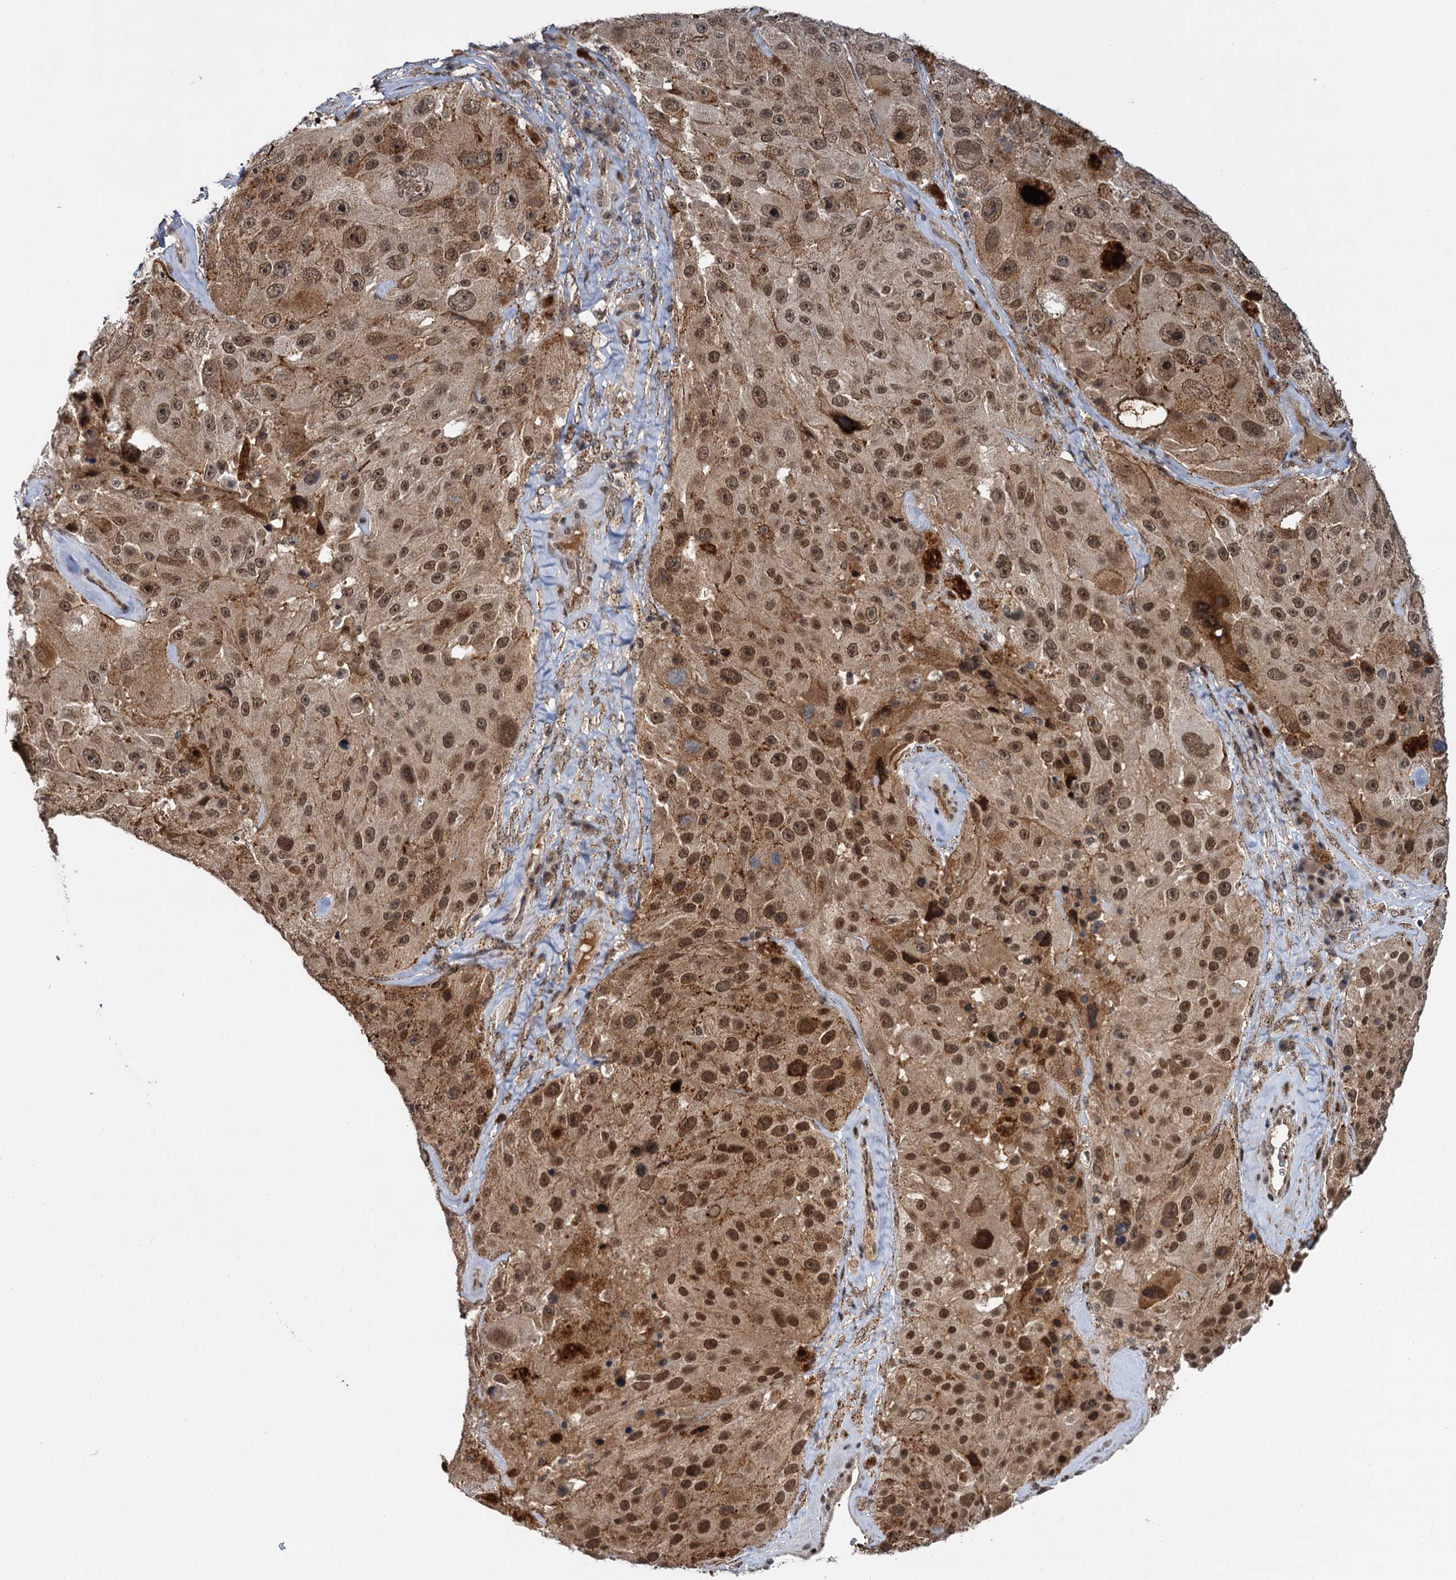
{"staining": {"intensity": "moderate", "quantity": ">75%", "location": "cytoplasmic/membranous,nuclear"}, "tissue": "melanoma", "cell_type": "Tumor cells", "image_type": "cancer", "snomed": [{"axis": "morphology", "description": "Malignant melanoma, Metastatic site"}, {"axis": "topography", "description": "Lymph node"}], "caption": "Melanoma stained for a protein demonstrates moderate cytoplasmic/membranous and nuclear positivity in tumor cells.", "gene": "MBD6", "patient": {"sex": "male", "age": 62}}